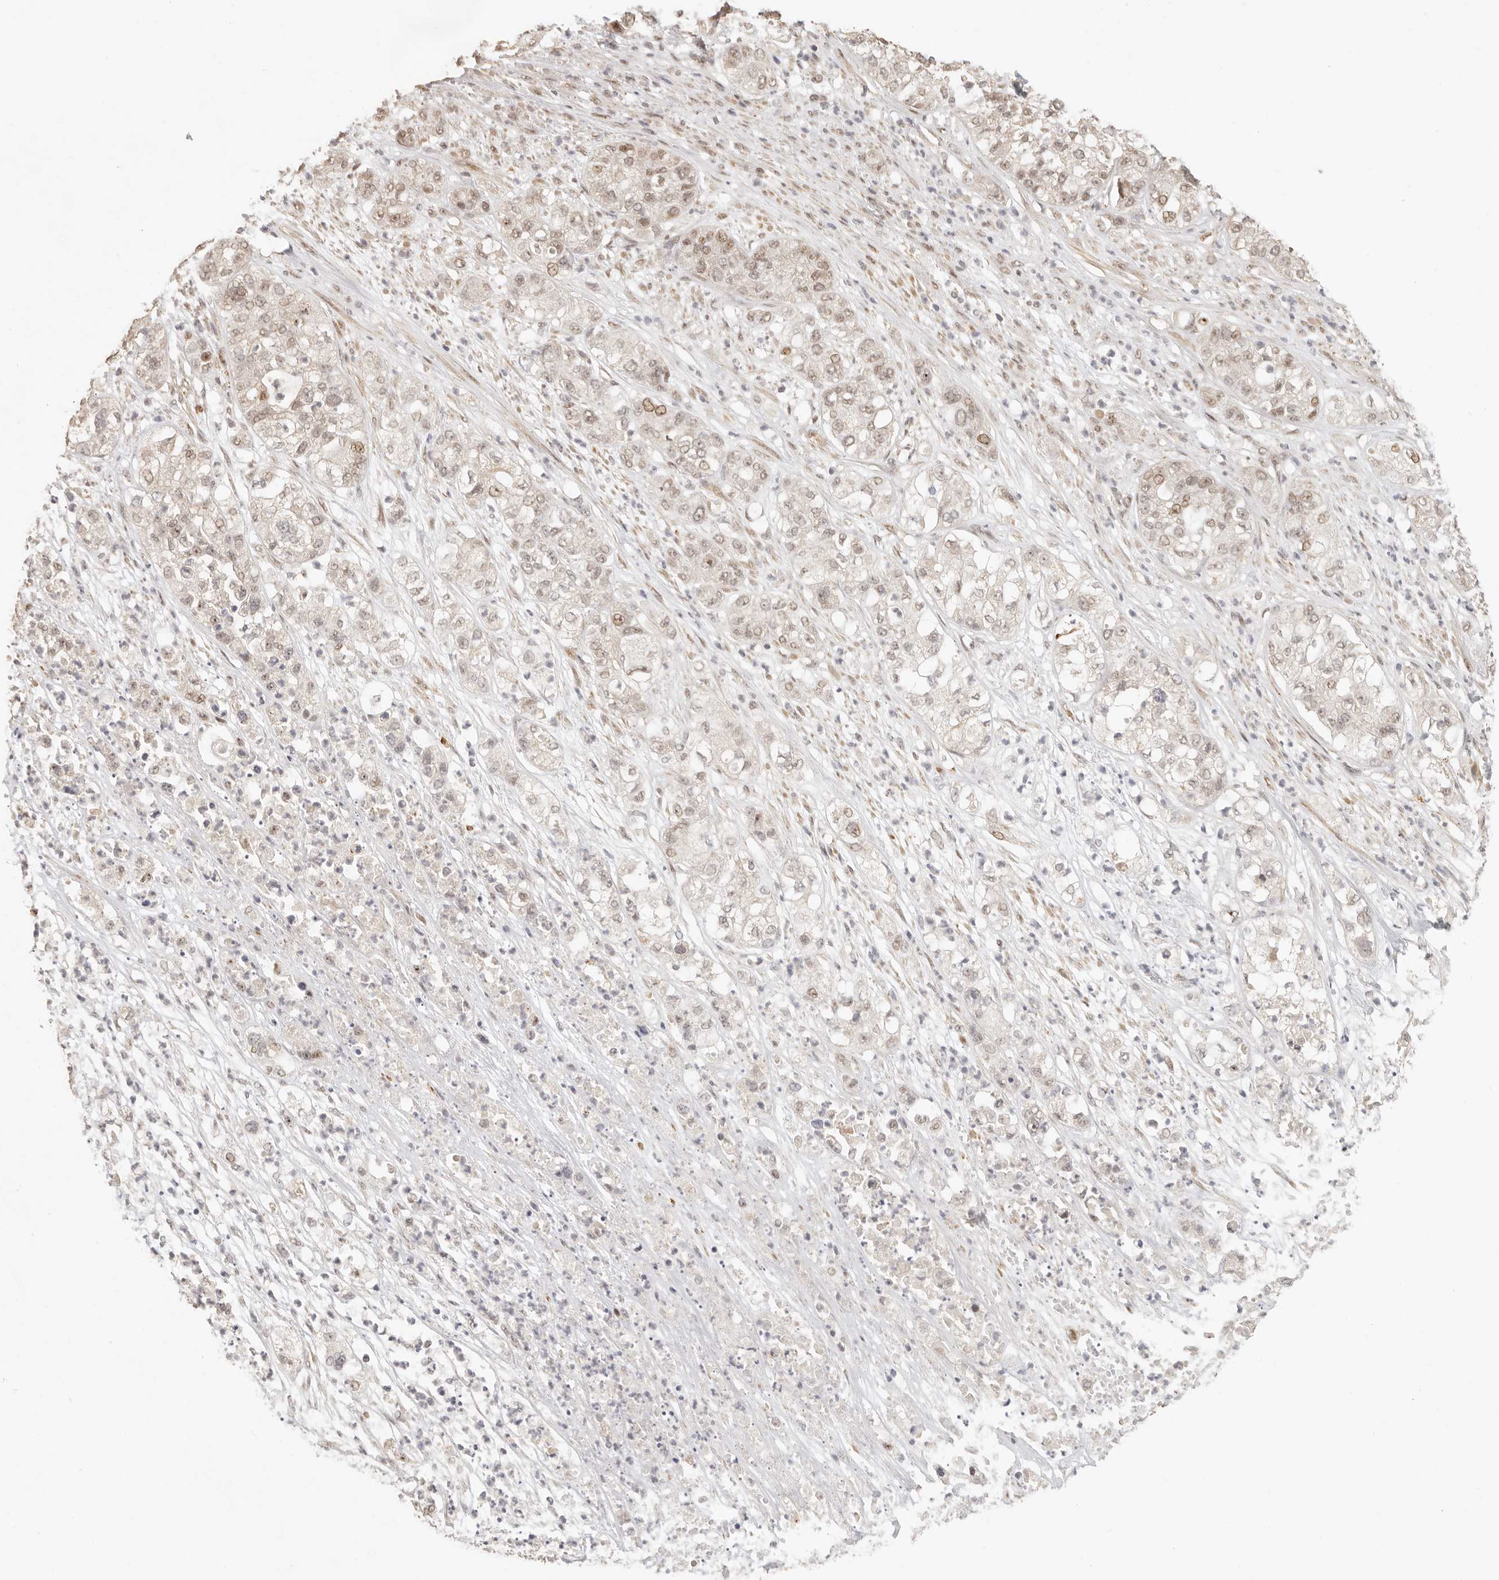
{"staining": {"intensity": "weak", "quantity": ">75%", "location": "nuclear"}, "tissue": "pancreatic cancer", "cell_type": "Tumor cells", "image_type": "cancer", "snomed": [{"axis": "morphology", "description": "Adenocarcinoma, NOS"}, {"axis": "topography", "description": "Pancreas"}], "caption": "Pancreatic adenocarcinoma tissue displays weak nuclear positivity in approximately >75% of tumor cells, visualized by immunohistochemistry.", "gene": "GPBP1L1", "patient": {"sex": "female", "age": 78}}